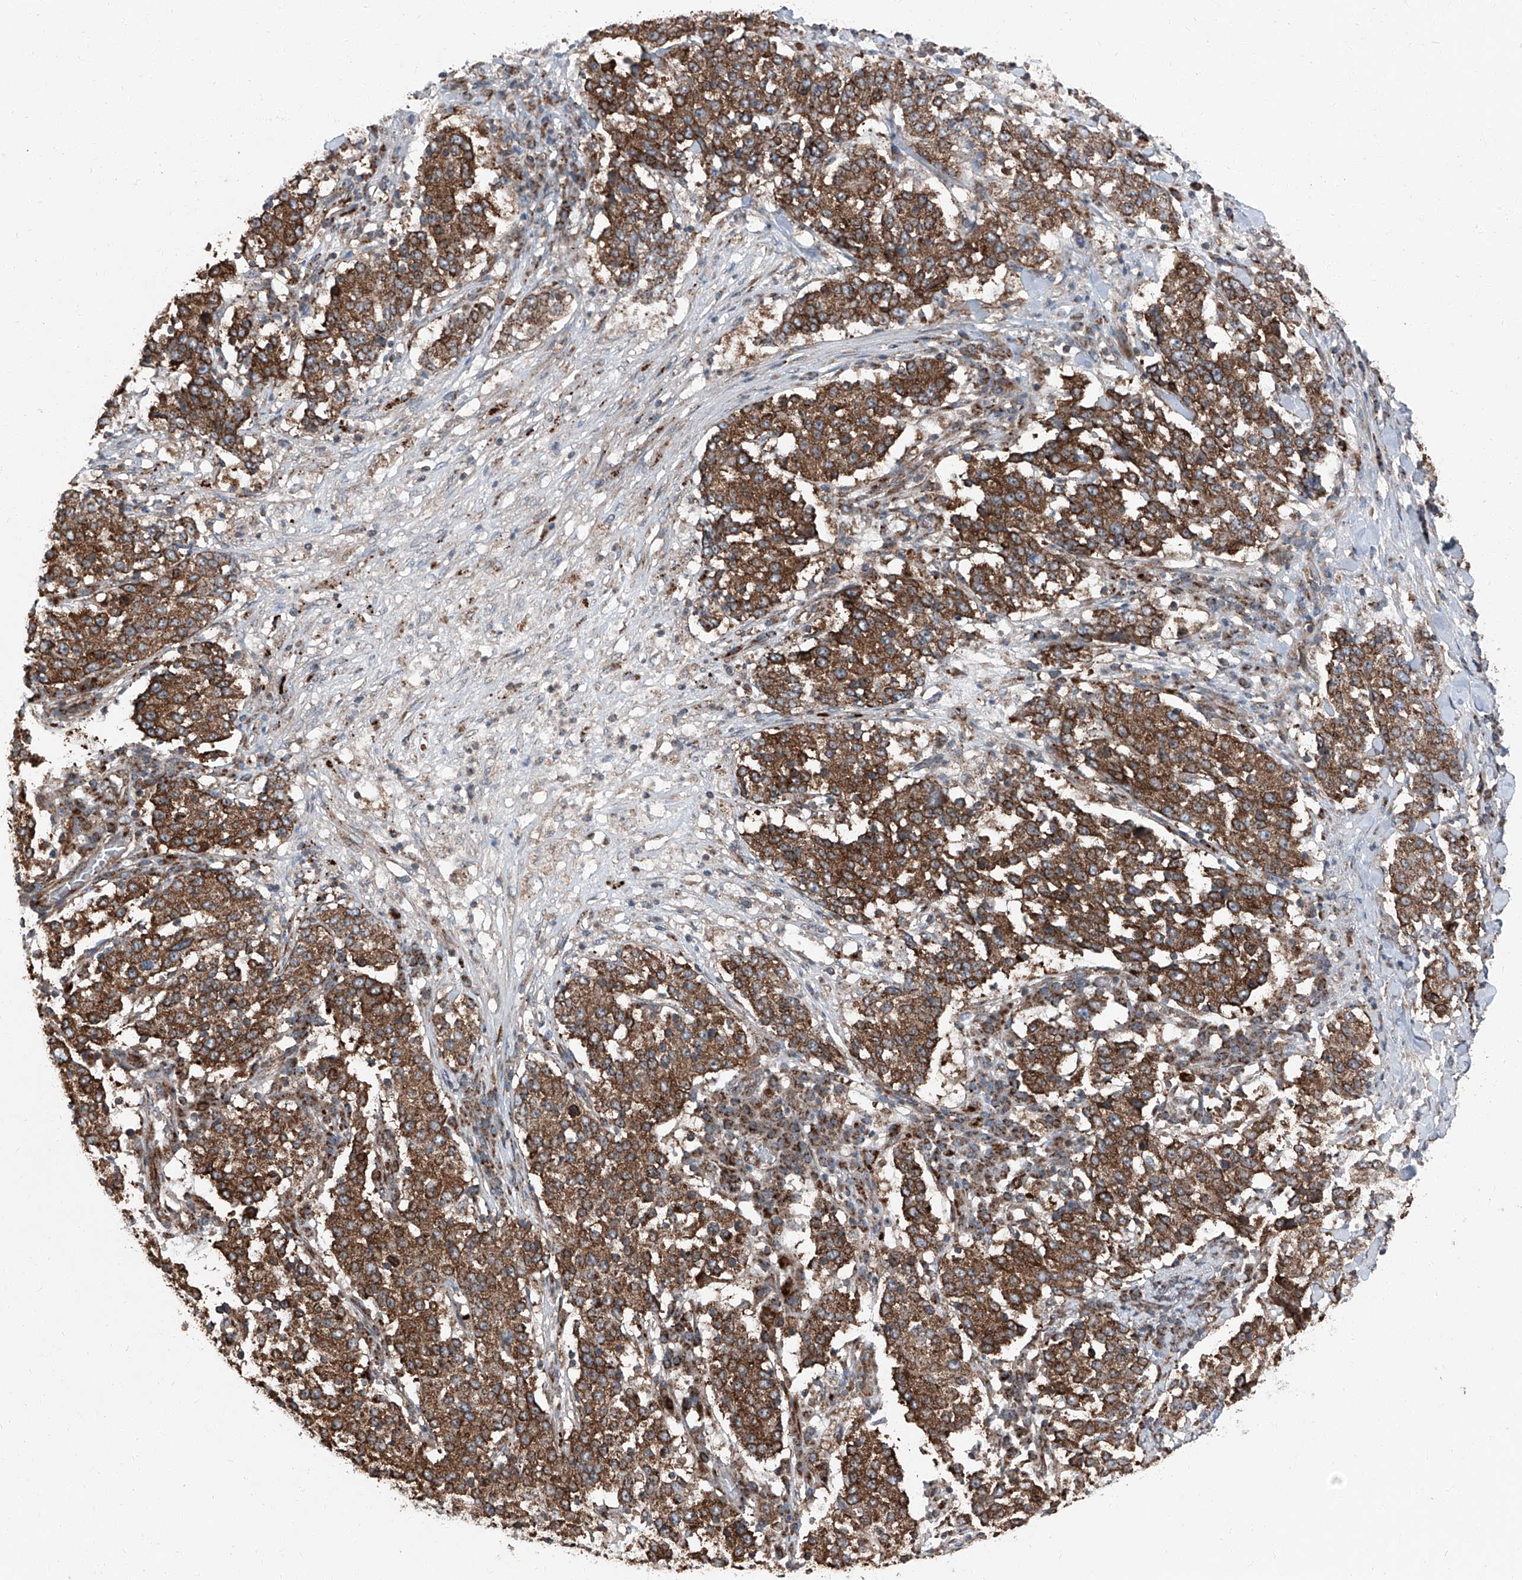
{"staining": {"intensity": "strong", "quantity": ">75%", "location": "cytoplasmic/membranous"}, "tissue": "stomach cancer", "cell_type": "Tumor cells", "image_type": "cancer", "snomed": [{"axis": "morphology", "description": "Adenocarcinoma, NOS"}, {"axis": "topography", "description": "Stomach"}], "caption": "Stomach cancer stained with IHC demonstrates strong cytoplasmic/membranous positivity in about >75% of tumor cells.", "gene": "LIMK1", "patient": {"sex": "male", "age": 59}}